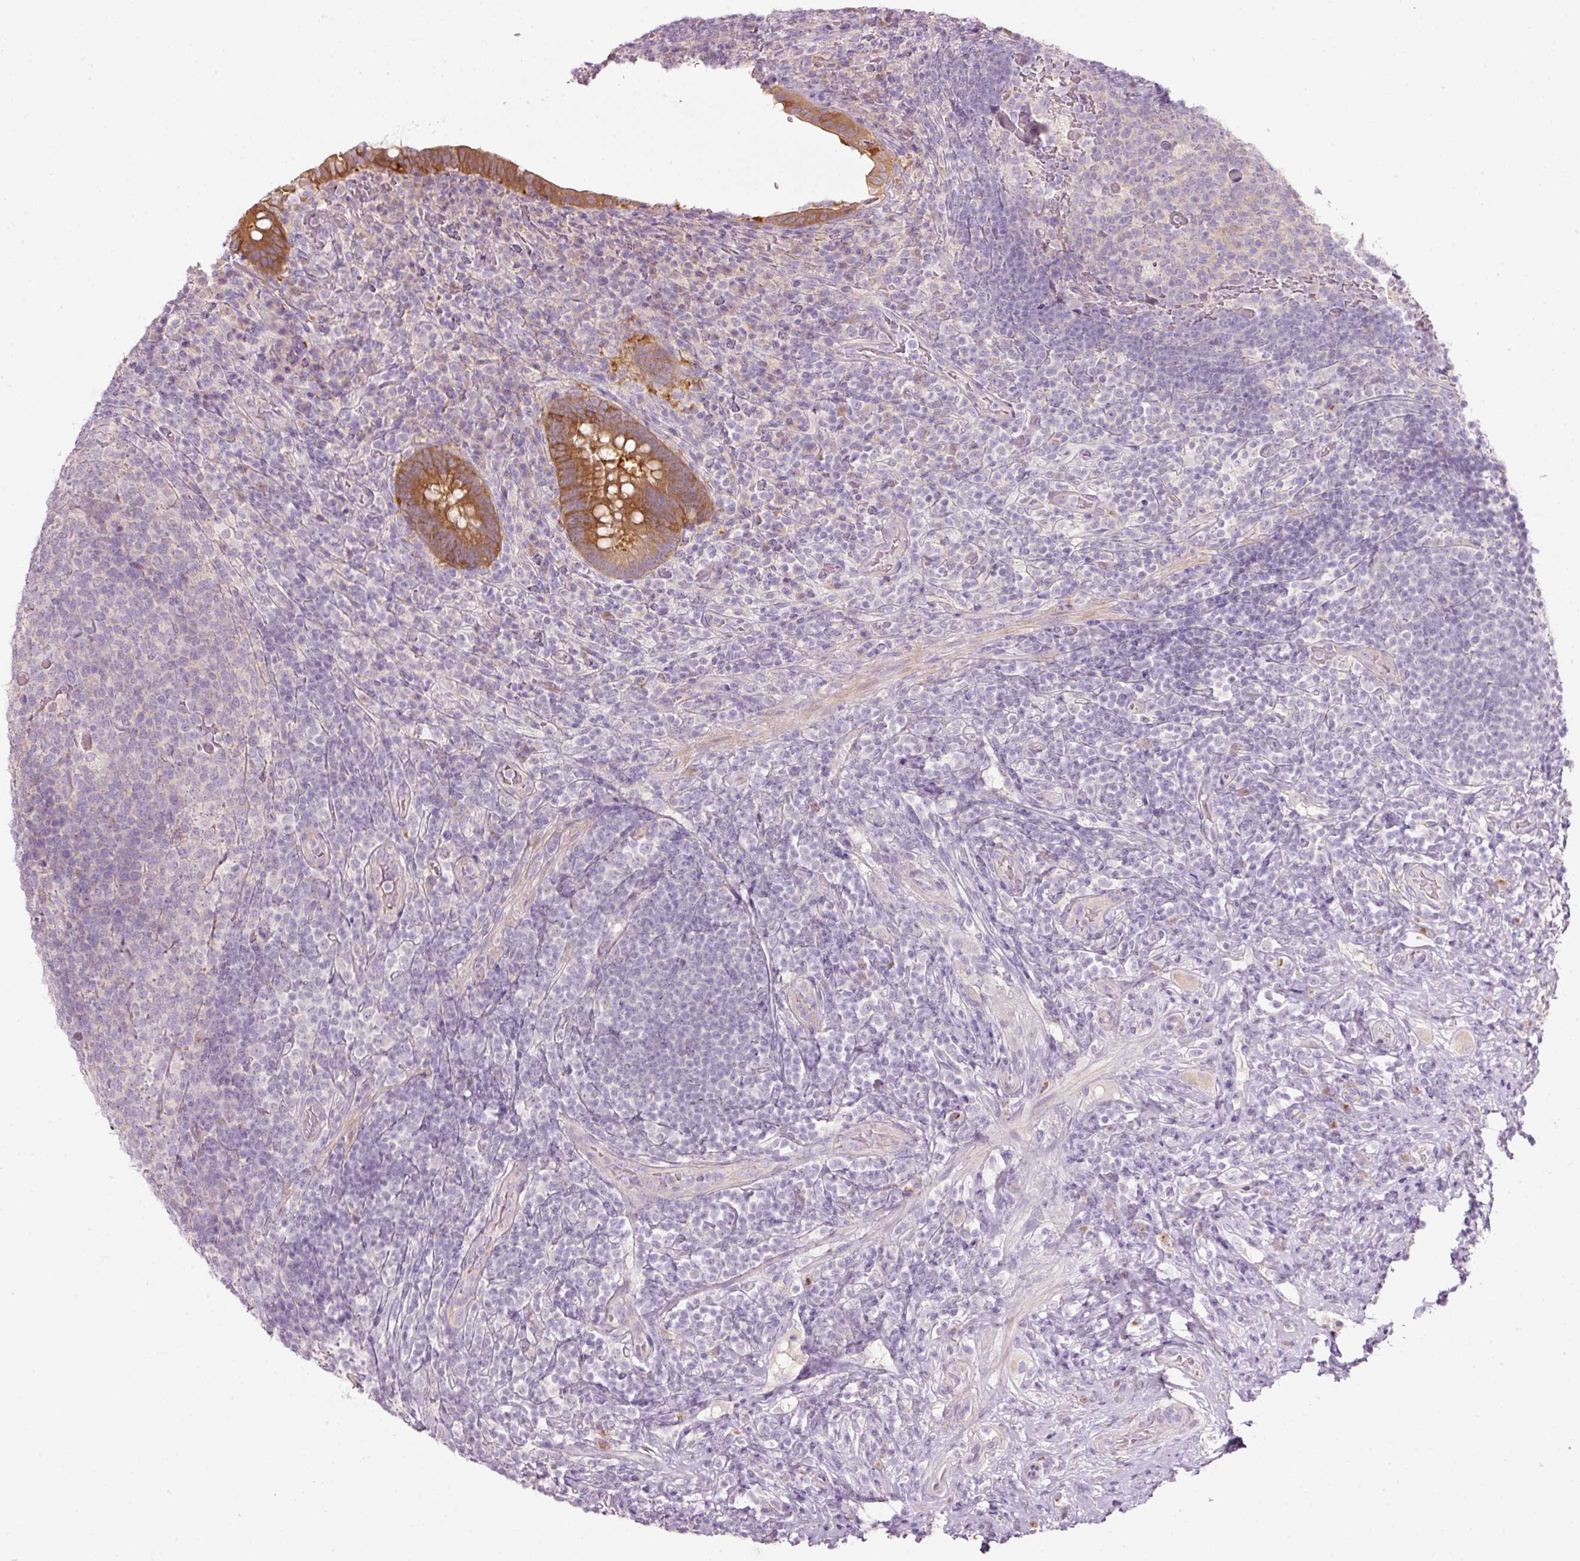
{"staining": {"intensity": "strong", "quantity": ">75%", "location": "cytoplasmic/membranous"}, "tissue": "appendix", "cell_type": "Glandular cells", "image_type": "normal", "snomed": [{"axis": "morphology", "description": "Normal tissue, NOS"}, {"axis": "topography", "description": "Appendix"}], "caption": "Brown immunohistochemical staining in benign appendix reveals strong cytoplasmic/membranous expression in about >75% of glandular cells.", "gene": "PDXDC1", "patient": {"sex": "female", "age": 43}}